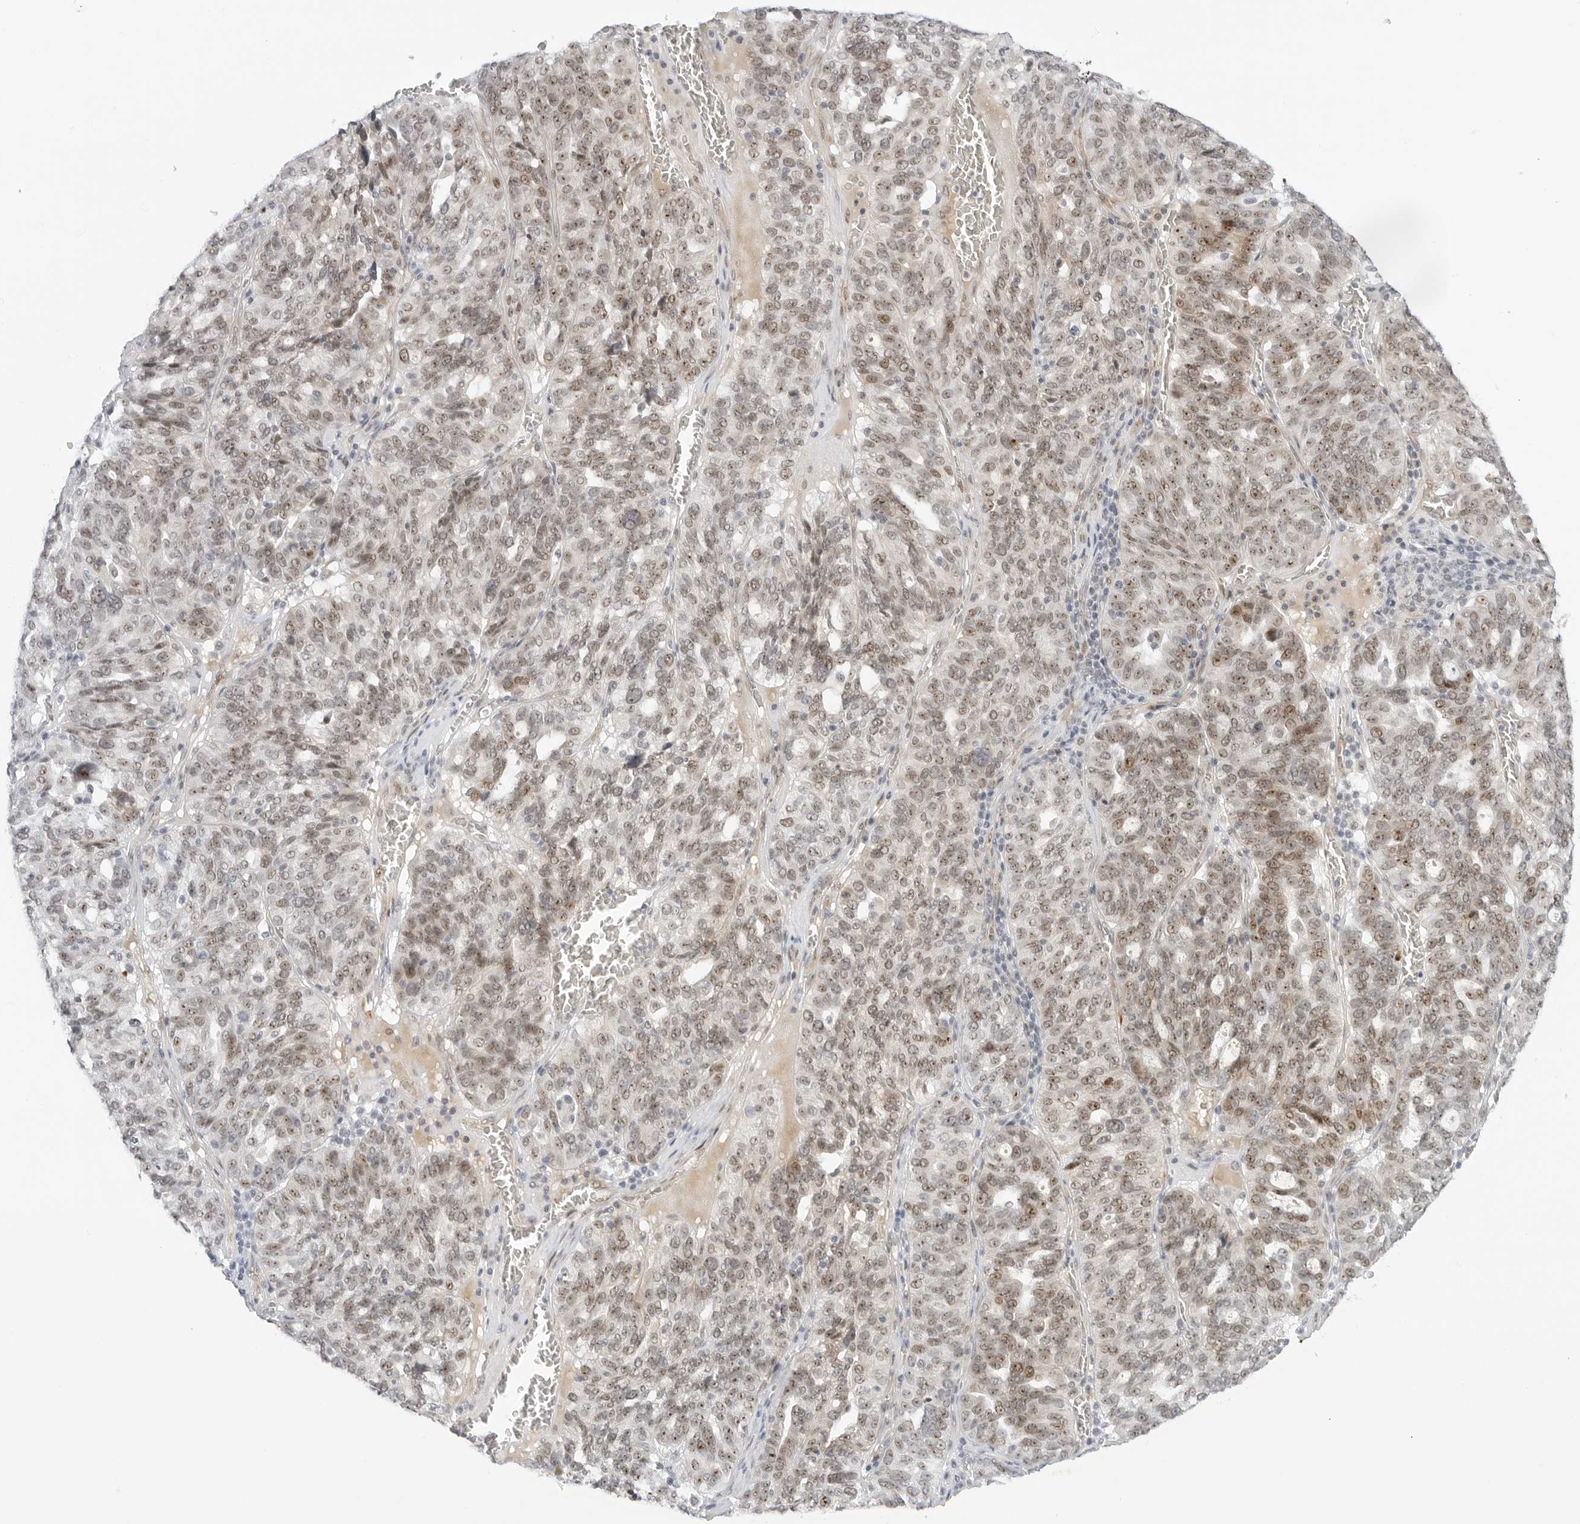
{"staining": {"intensity": "weak", "quantity": ">75%", "location": "nuclear"}, "tissue": "ovarian cancer", "cell_type": "Tumor cells", "image_type": "cancer", "snomed": [{"axis": "morphology", "description": "Cystadenocarcinoma, serous, NOS"}, {"axis": "topography", "description": "Ovary"}], "caption": "Protein expression analysis of human ovarian cancer reveals weak nuclear positivity in about >75% of tumor cells.", "gene": "HIPK3", "patient": {"sex": "female", "age": 59}}